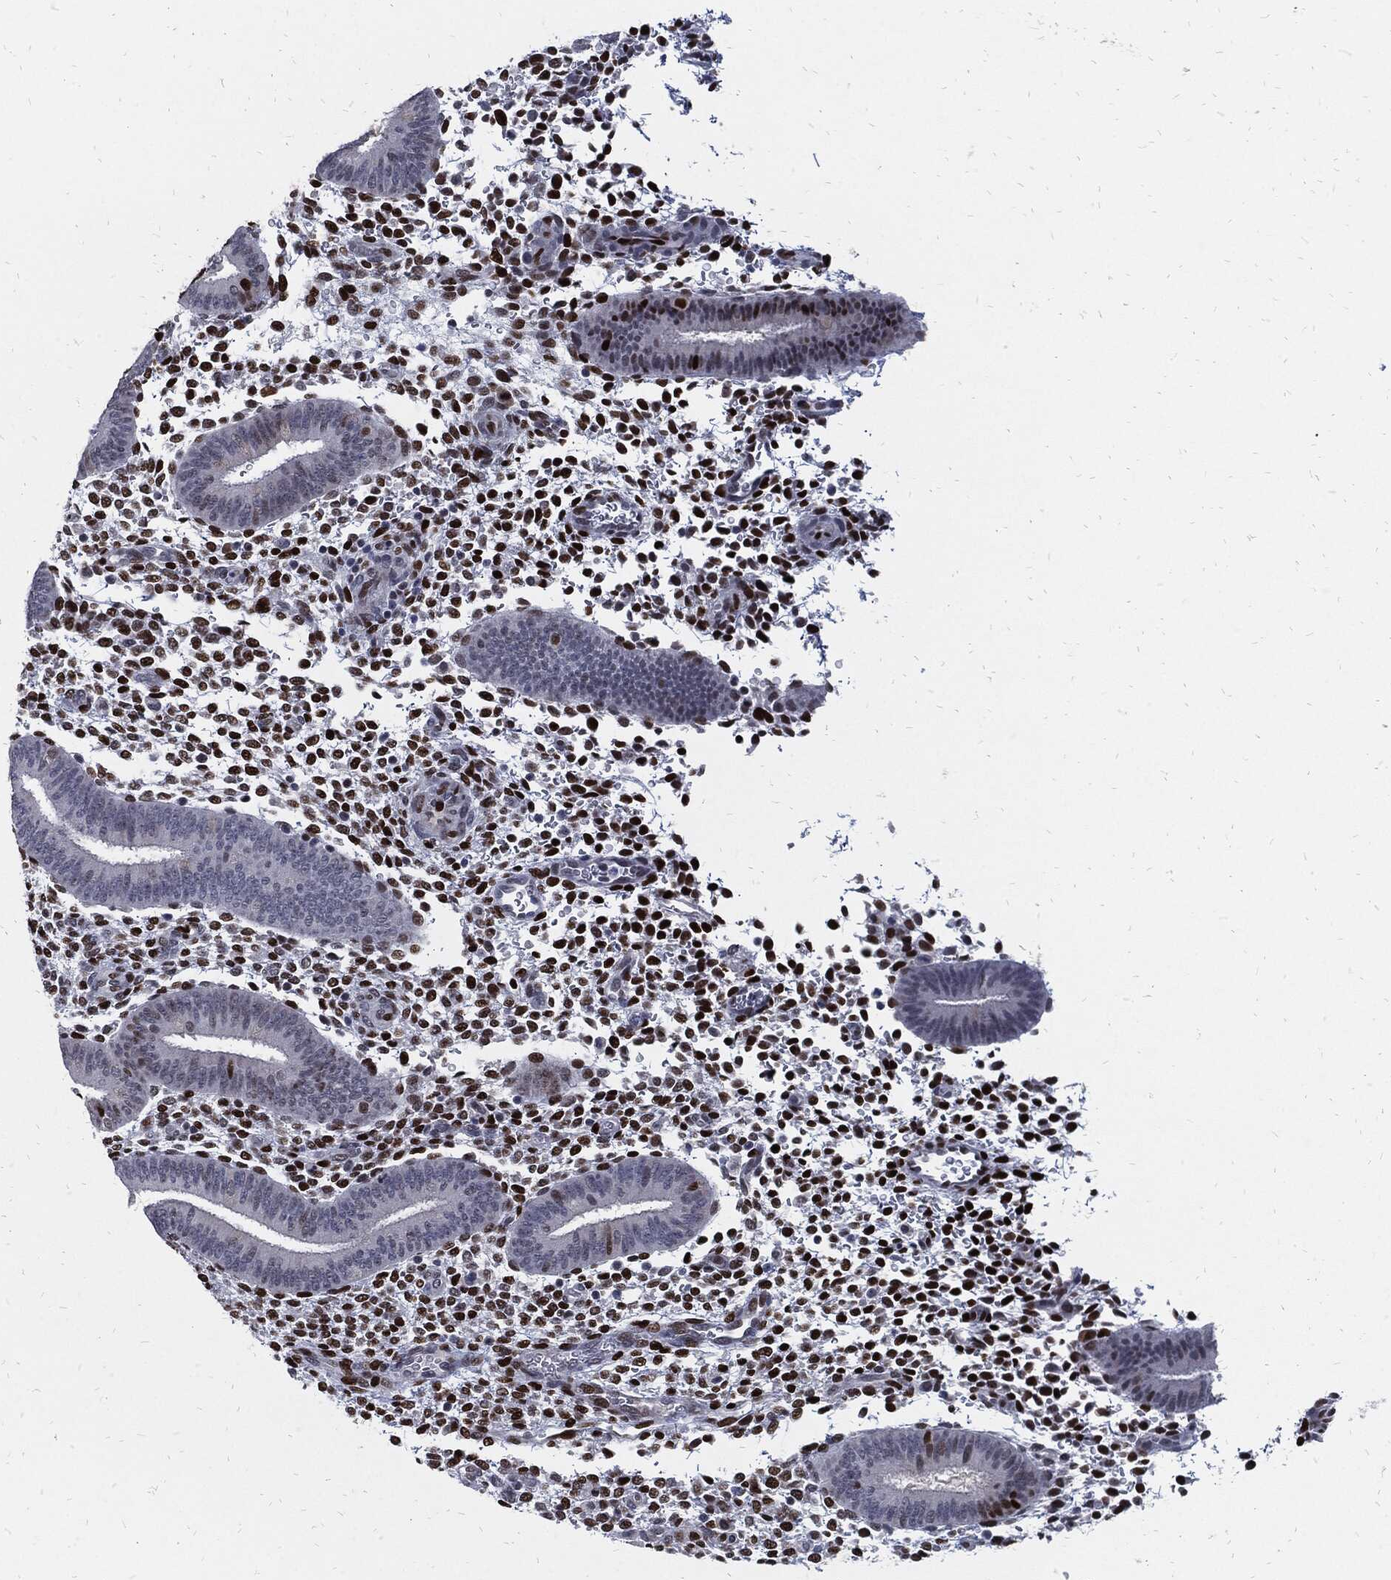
{"staining": {"intensity": "strong", "quantity": "25%-75%", "location": "nuclear"}, "tissue": "endometrium", "cell_type": "Cells in endometrial stroma", "image_type": "normal", "snomed": [{"axis": "morphology", "description": "Normal tissue, NOS"}, {"axis": "topography", "description": "Endometrium"}], "caption": "IHC (DAB (3,3'-diaminobenzidine)) staining of benign human endometrium demonstrates strong nuclear protein staining in approximately 25%-75% of cells in endometrial stroma.", "gene": "JUN", "patient": {"sex": "female", "age": 39}}